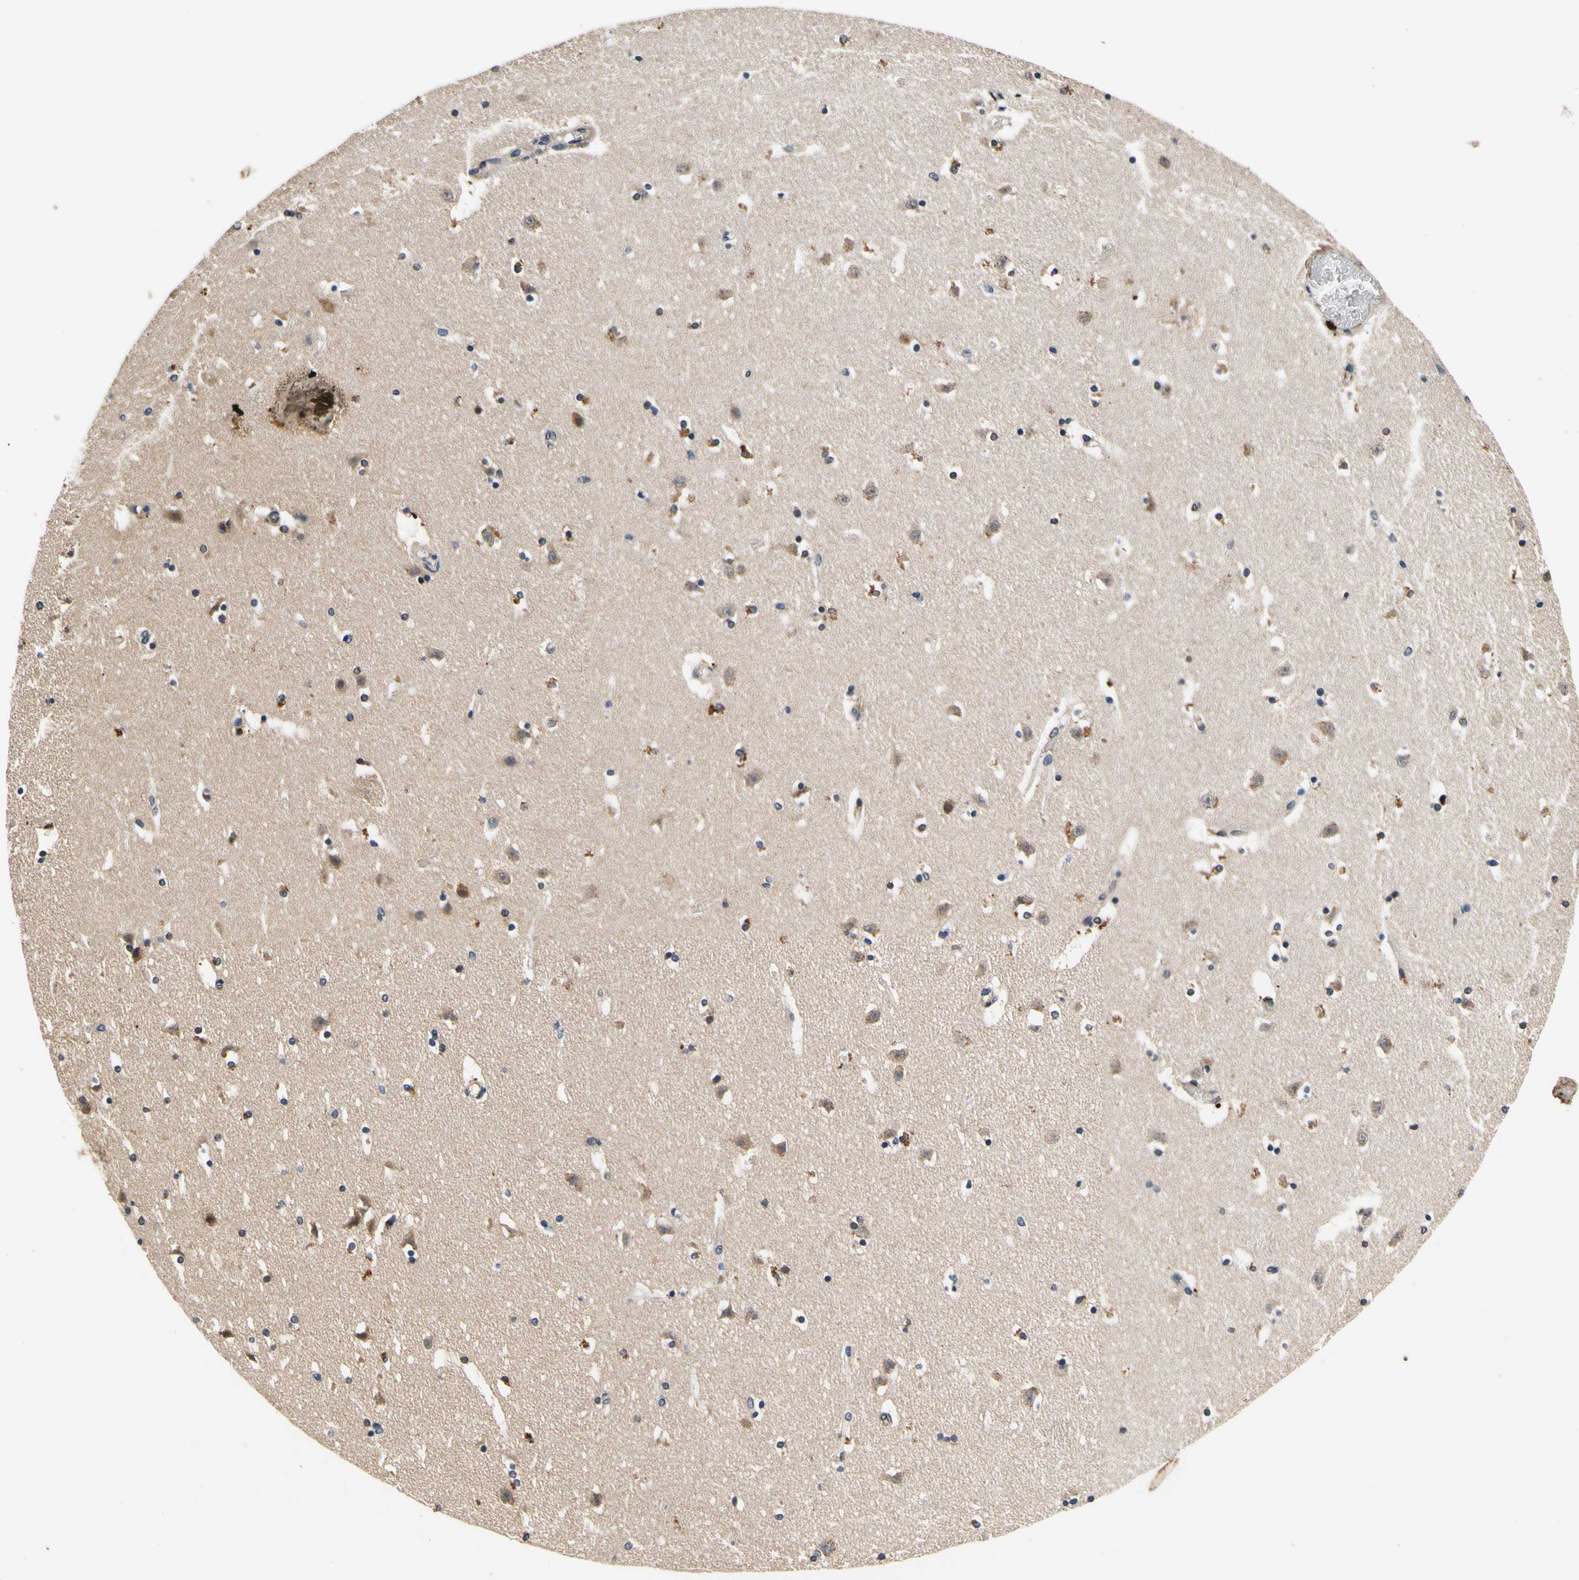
{"staining": {"intensity": "weak", "quantity": "<25%", "location": "cytoplasmic/membranous"}, "tissue": "caudate", "cell_type": "Glial cells", "image_type": "normal", "snomed": [{"axis": "morphology", "description": "Normal tissue, NOS"}, {"axis": "topography", "description": "Lateral ventricle wall"}], "caption": "This photomicrograph is of unremarkable caudate stained with immunohistochemistry to label a protein in brown with the nuclei are counter-stained blue. There is no staining in glial cells. (DAB (3,3'-diaminobenzidine) IHC, high magnification).", "gene": "PLA2G4A", "patient": {"sex": "male", "age": 45}}